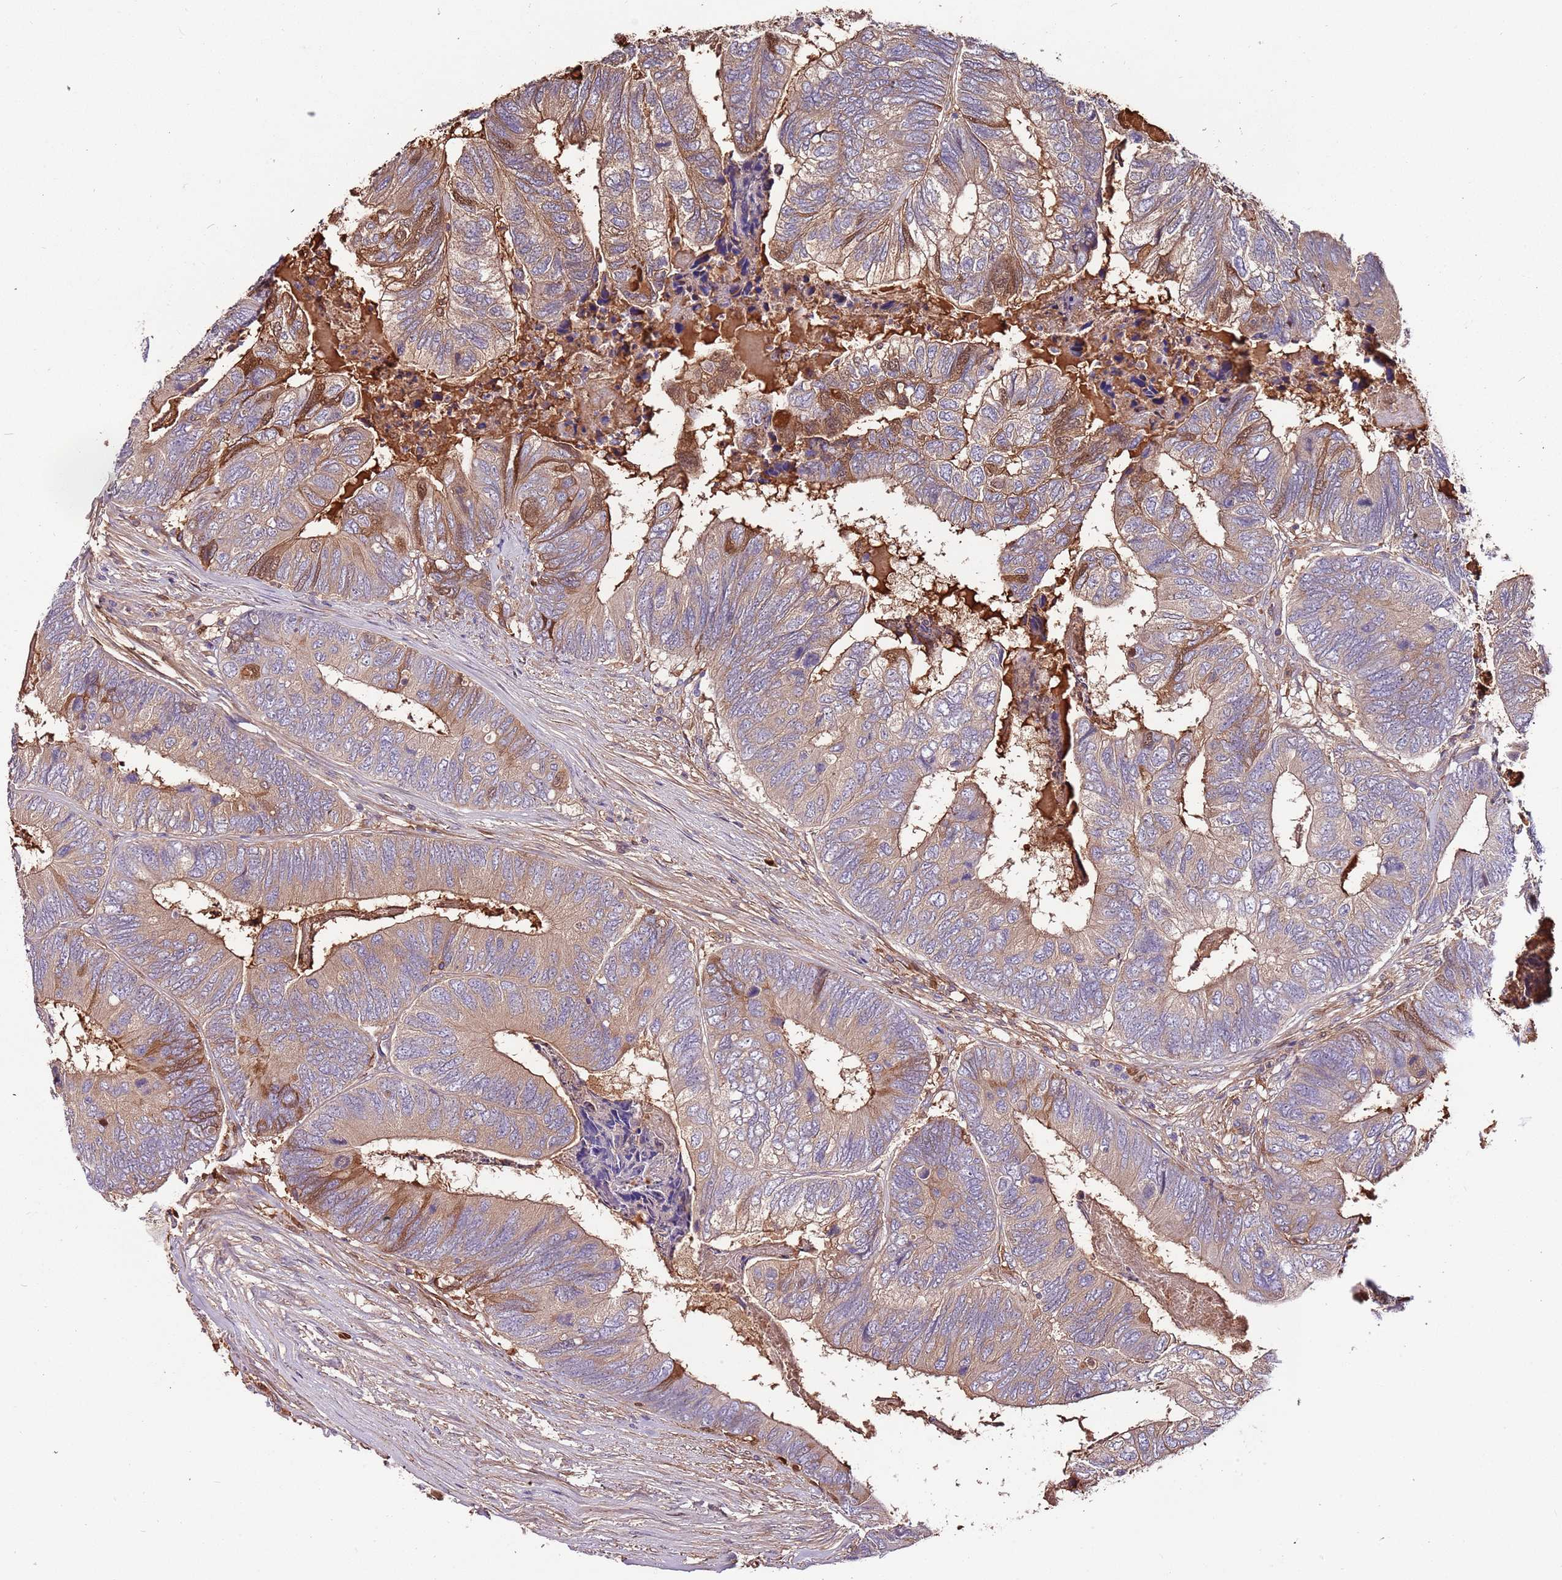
{"staining": {"intensity": "moderate", "quantity": ">75%", "location": "cytoplasmic/membranous"}, "tissue": "colorectal cancer", "cell_type": "Tumor cells", "image_type": "cancer", "snomed": [{"axis": "morphology", "description": "Adenocarcinoma, NOS"}, {"axis": "topography", "description": "Colon"}], "caption": "Immunohistochemical staining of colorectal adenocarcinoma exhibits medium levels of moderate cytoplasmic/membranous positivity in about >75% of tumor cells.", "gene": "DENR", "patient": {"sex": "female", "age": 67}}